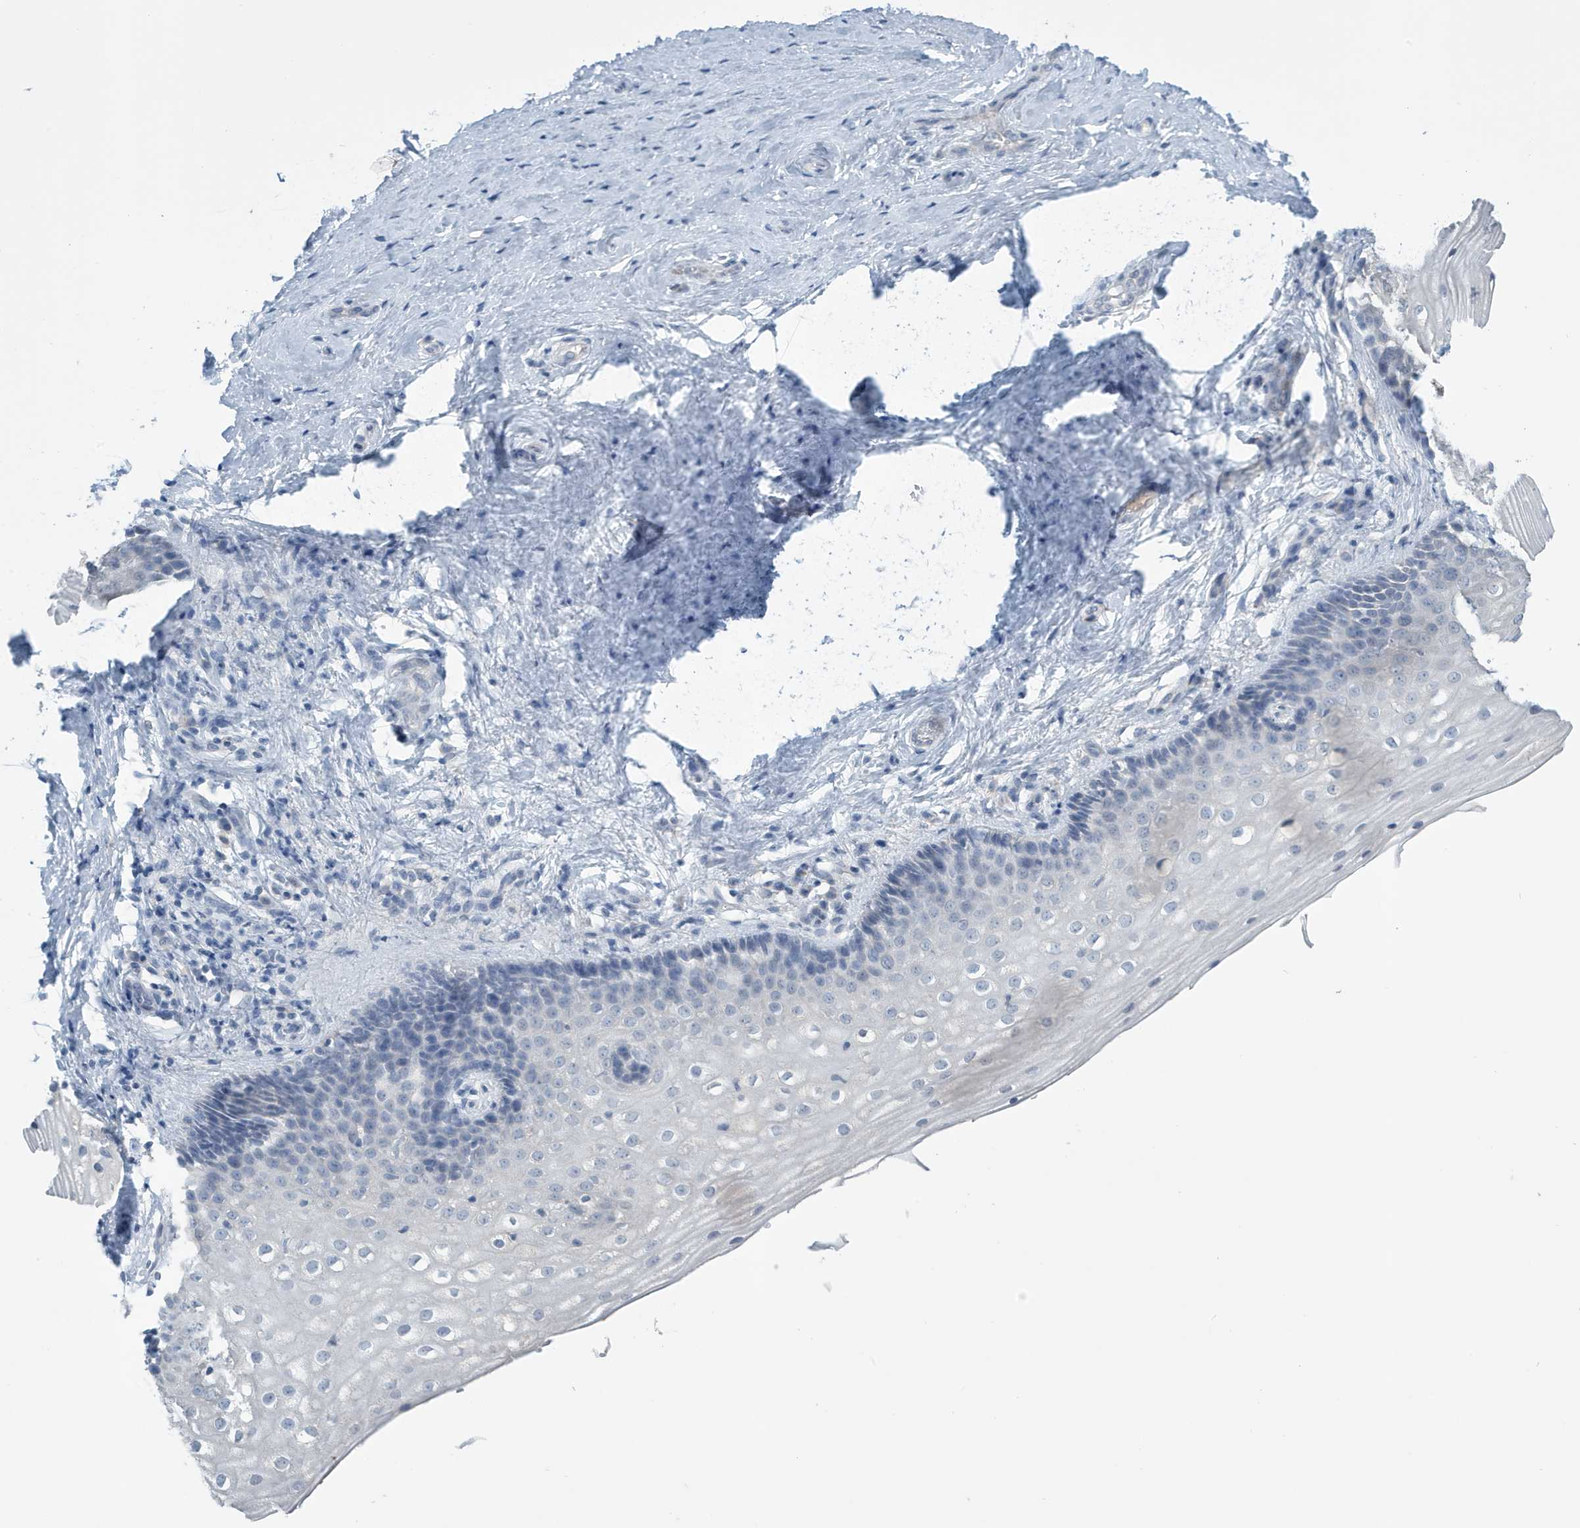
{"staining": {"intensity": "negative", "quantity": "none", "location": "none"}, "tissue": "vagina", "cell_type": "Squamous epithelial cells", "image_type": "normal", "snomed": [{"axis": "morphology", "description": "Normal tissue, NOS"}, {"axis": "topography", "description": "Vagina"}], "caption": "Immunohistochemistry of unremarkable human vagina demonstrates no expression in squamous epithelial cells. Nuclei are stained in blue.", "gene": "UGT2B4", "patient": {"sex": "female", "age": 46}}